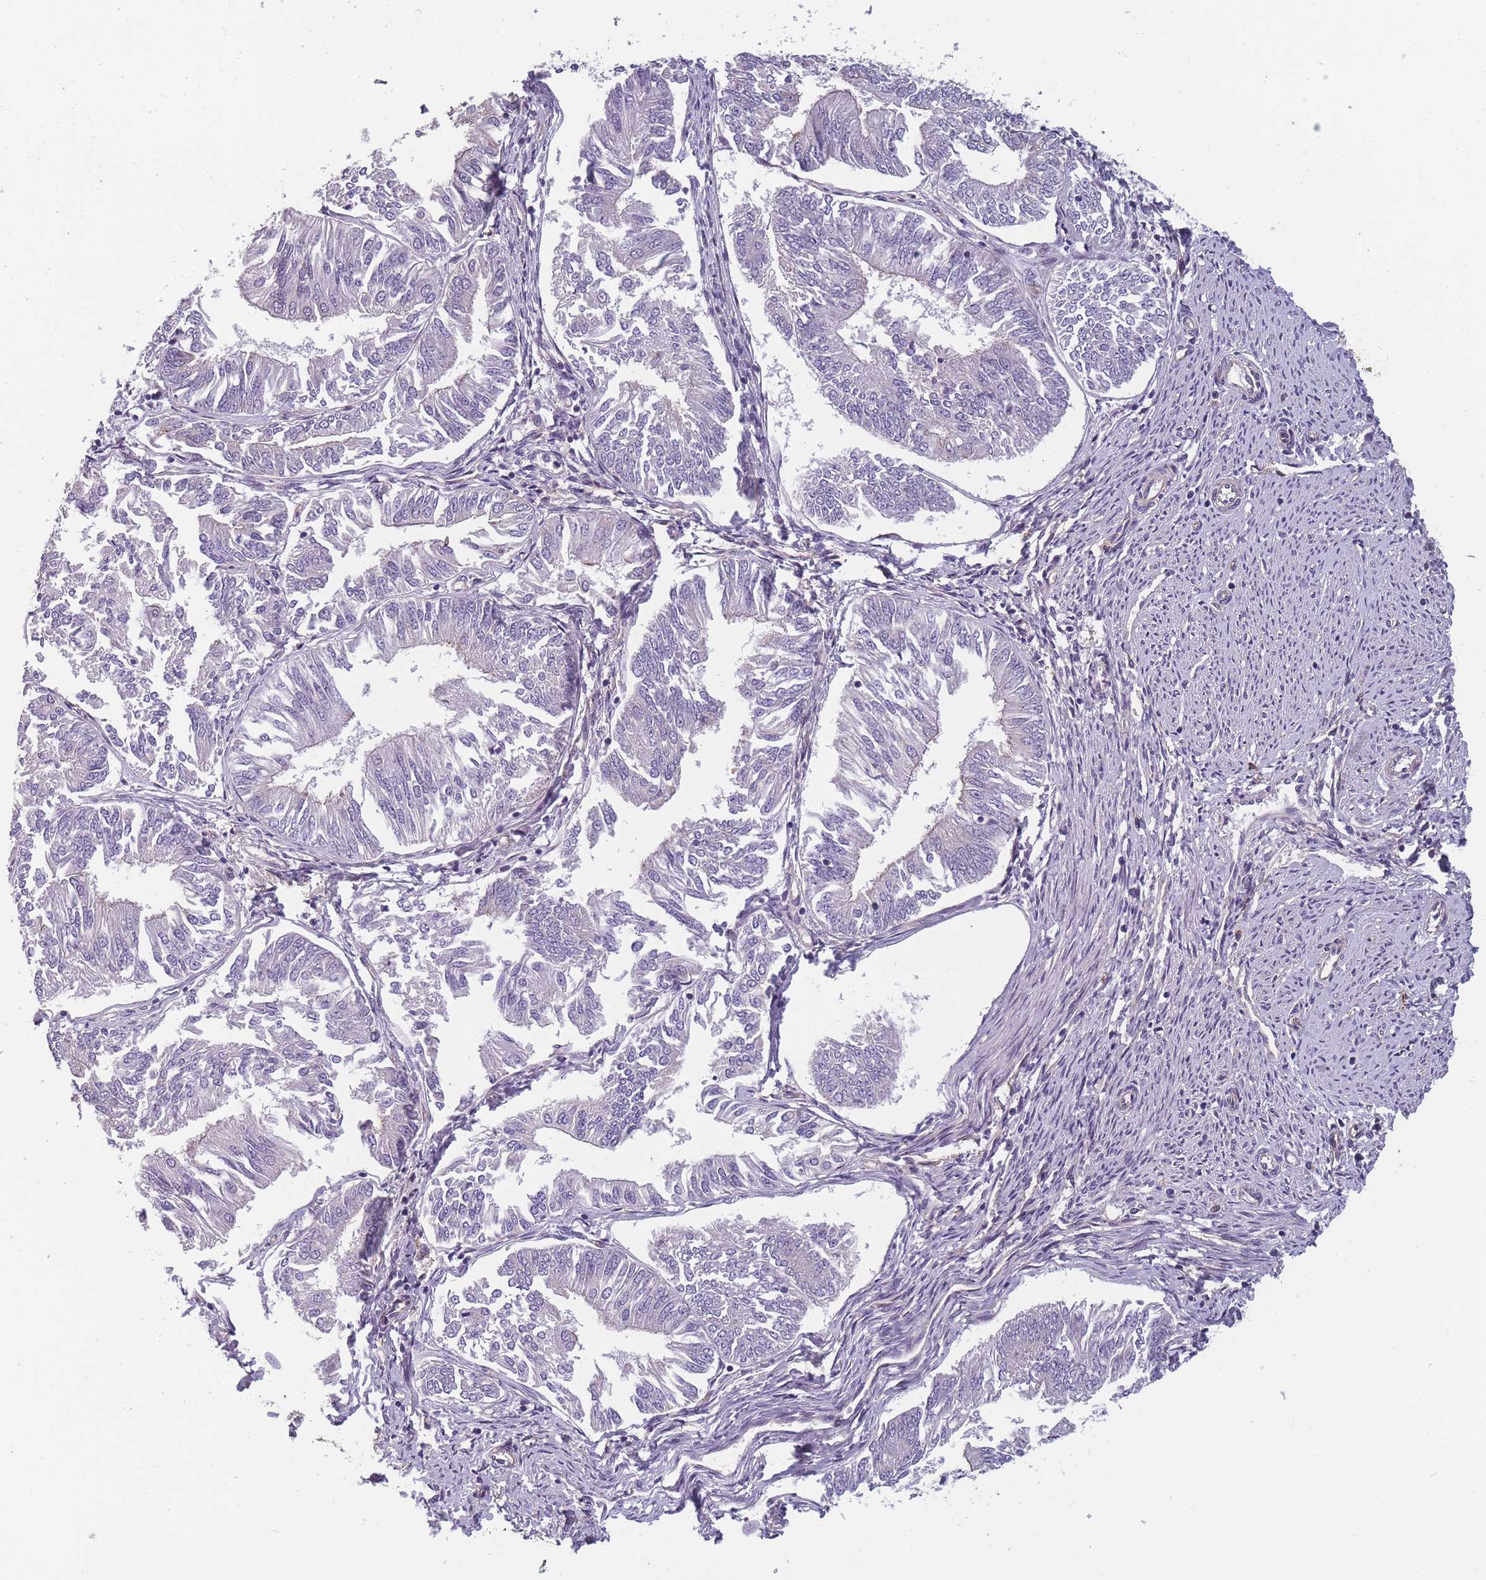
{"staining": {"intensity": "negative", "quantity": "none", "location": "none"}, "tissue": "endometrial cancer", "cell_type": "Tumor cells", "image_type": "cancer", "snomed": [{"axis": "morphology", "description": "Adenocarcinoma, NOS"}, {"axis": "topography", "description": "Endometrium"}], "caption": "This photomicrograph is of endometrial cancer (adenocarcinoma) stained with immunohistochemistry (IHC) to label a protein in brown with the nuclei are counter-stained blue. There is no positivity in tumor cells. (Stains: DAB (3,3'-diaminobenzidine) immunohistochemistry (IHC) with hematoxylin counter stain, Microscopy: brightfield microscopy at high magnification).", "gene": "FAM83F", "patient": {"sex": "female", "age": 58}}